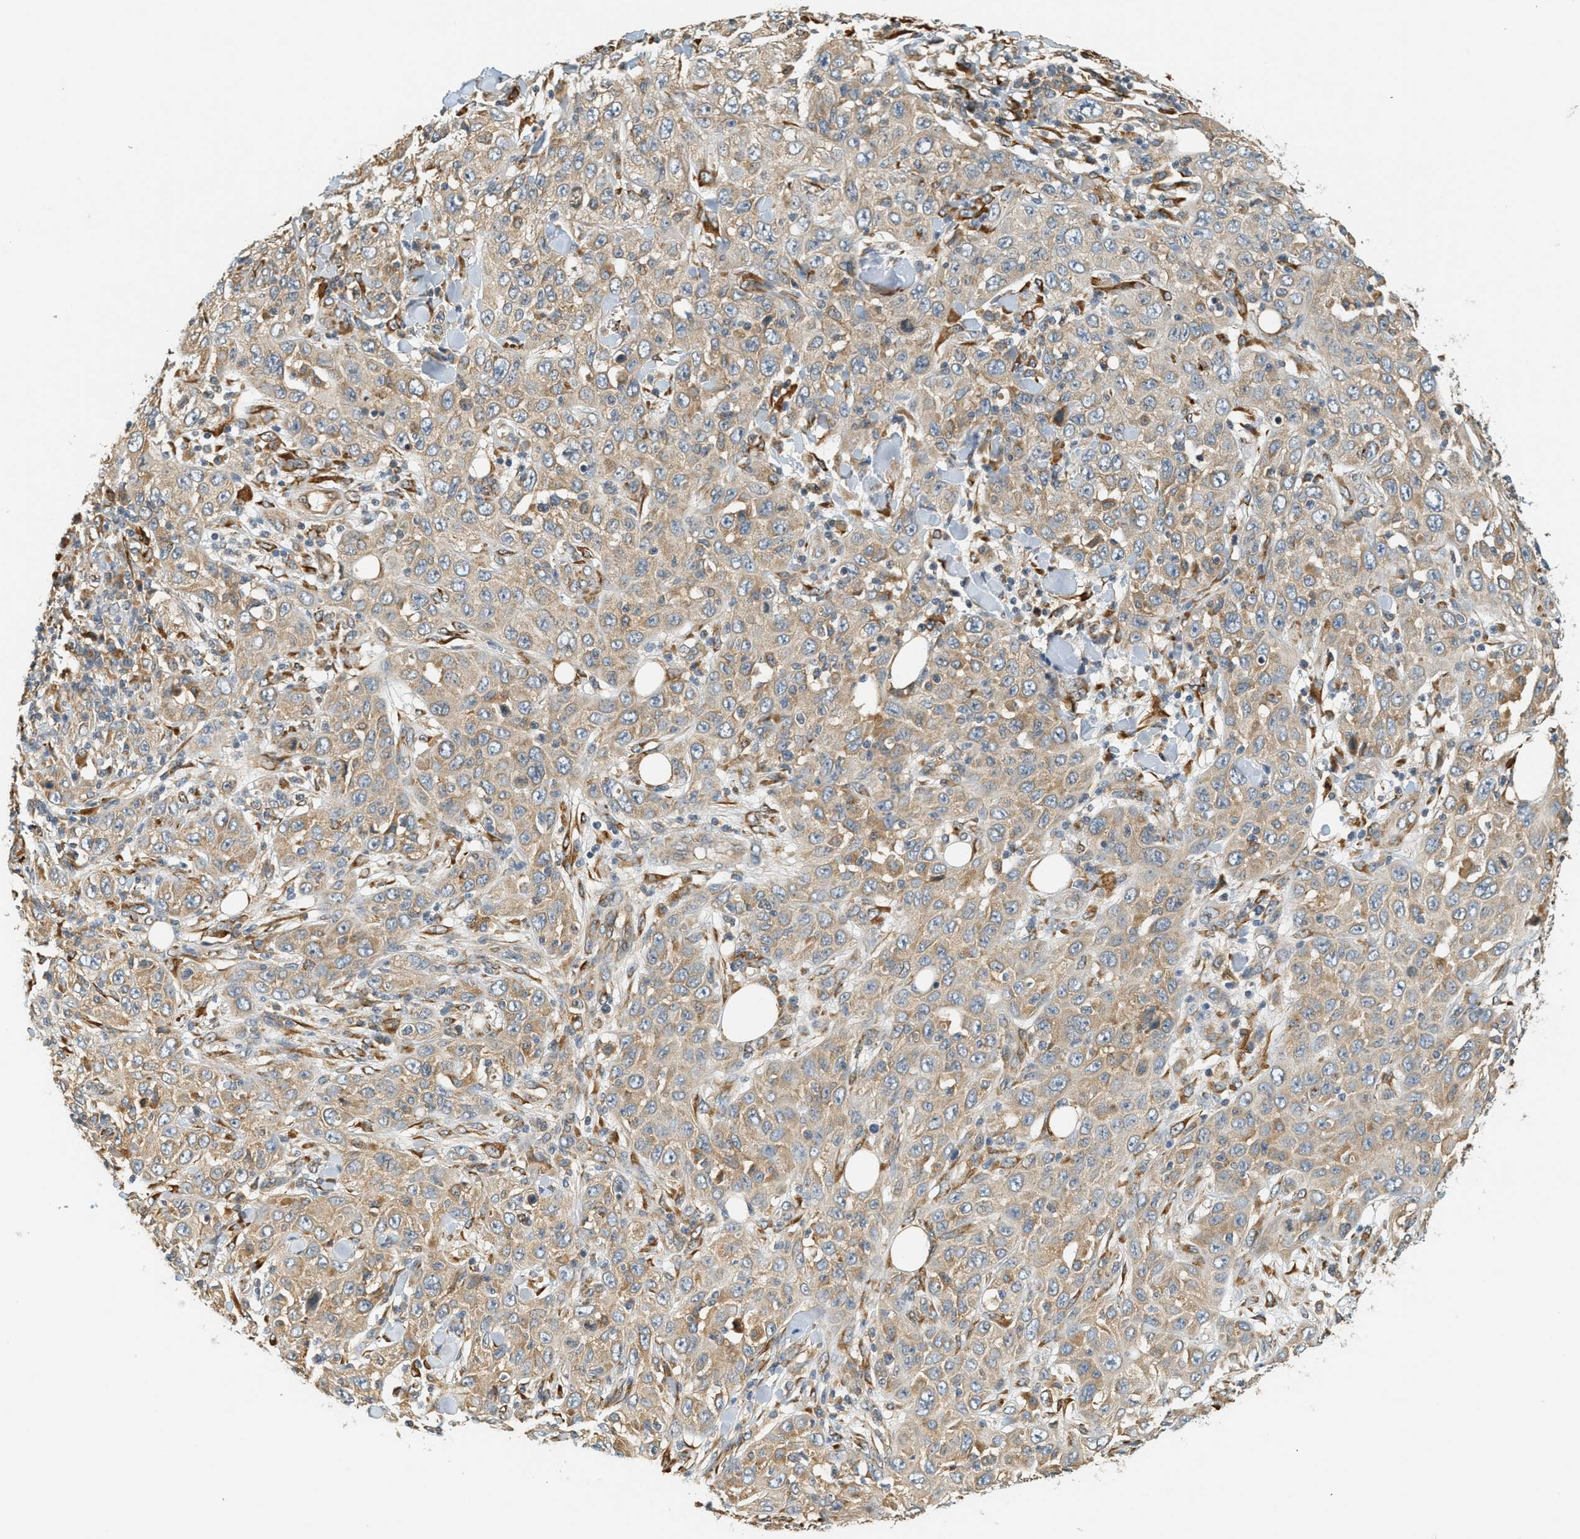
{"staining": {"intensity": "weak", "quantity": "<25%", "location": "cytoplasmic/membranous"}, "tissue": "skin cancer", "cell_type": "Tumor cells", "image_type": "cancer", "snomed": [{"axis": "morphology", "description": "Squamous cell carcinoma, NOS"}, {"axis": "topography", "description": "Skin"}], "caption": "Human skin squamous cell carcinoma stained for a protein using IHC exhibits no staining in tumor cells.", "gene": "PDK1", "patient": {"sex": "female", "age": 88}}